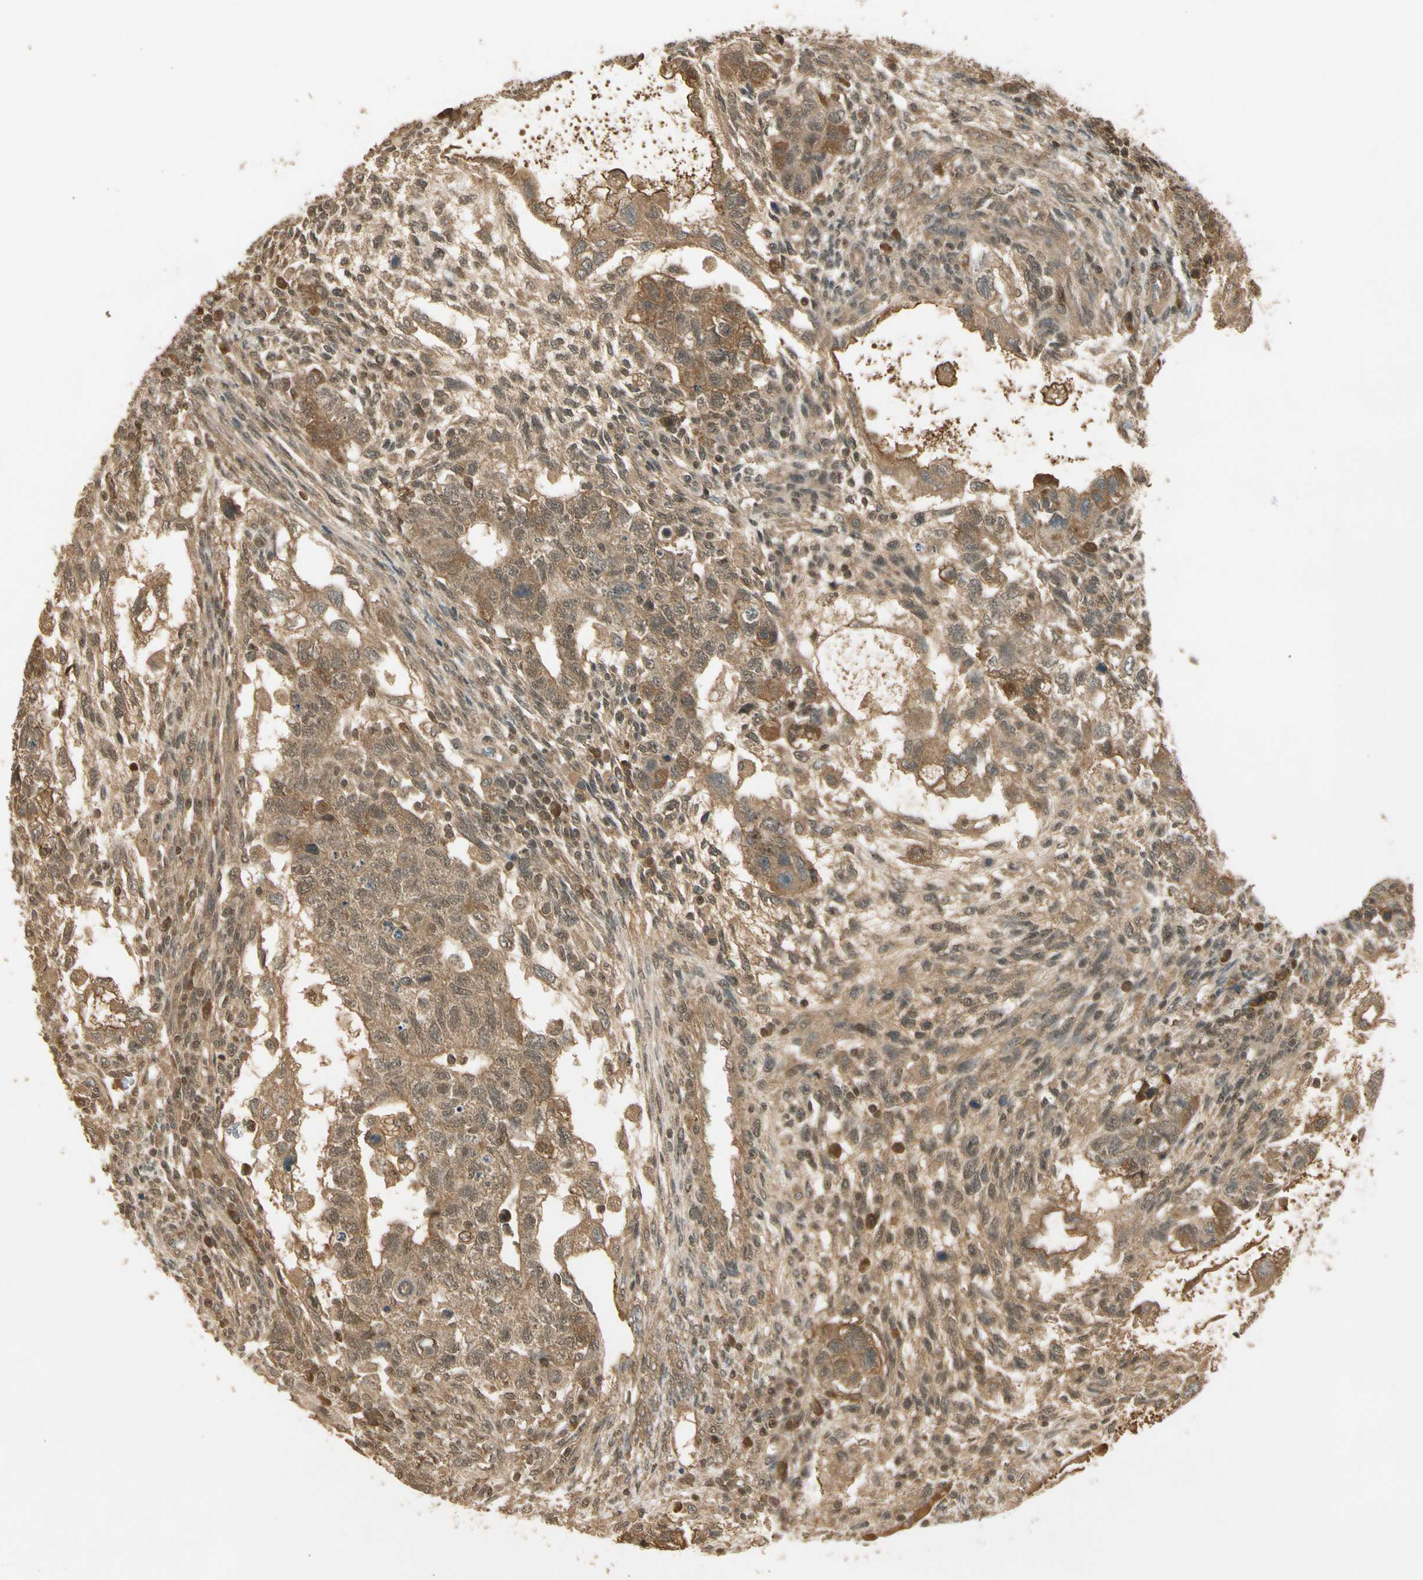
{"staining": {"intensity": "weak", "quantity": ">75%", "location": "cytoplasmic/membranous,nuclear"}, "tissue": "testis cancer", "cell_type": "Tumor cells", "image_type": "cancer", "snomed": [{"axis": "morphology", "description": "Normal tissue, NOS"}, {"axis": "morphology", "description": "Carcinoma, Embryonal, NOS"}, {"axis": "topography", "description": "Testis"}], "caption": "Weak cytoplasmic/membranous and nuclear protein positivity is appreciated in approximately >75% of tumor cells in embryonal carcinoma (testis).", "gene": "GMEB2", "patient": {"sex": "male", "age": 36}}